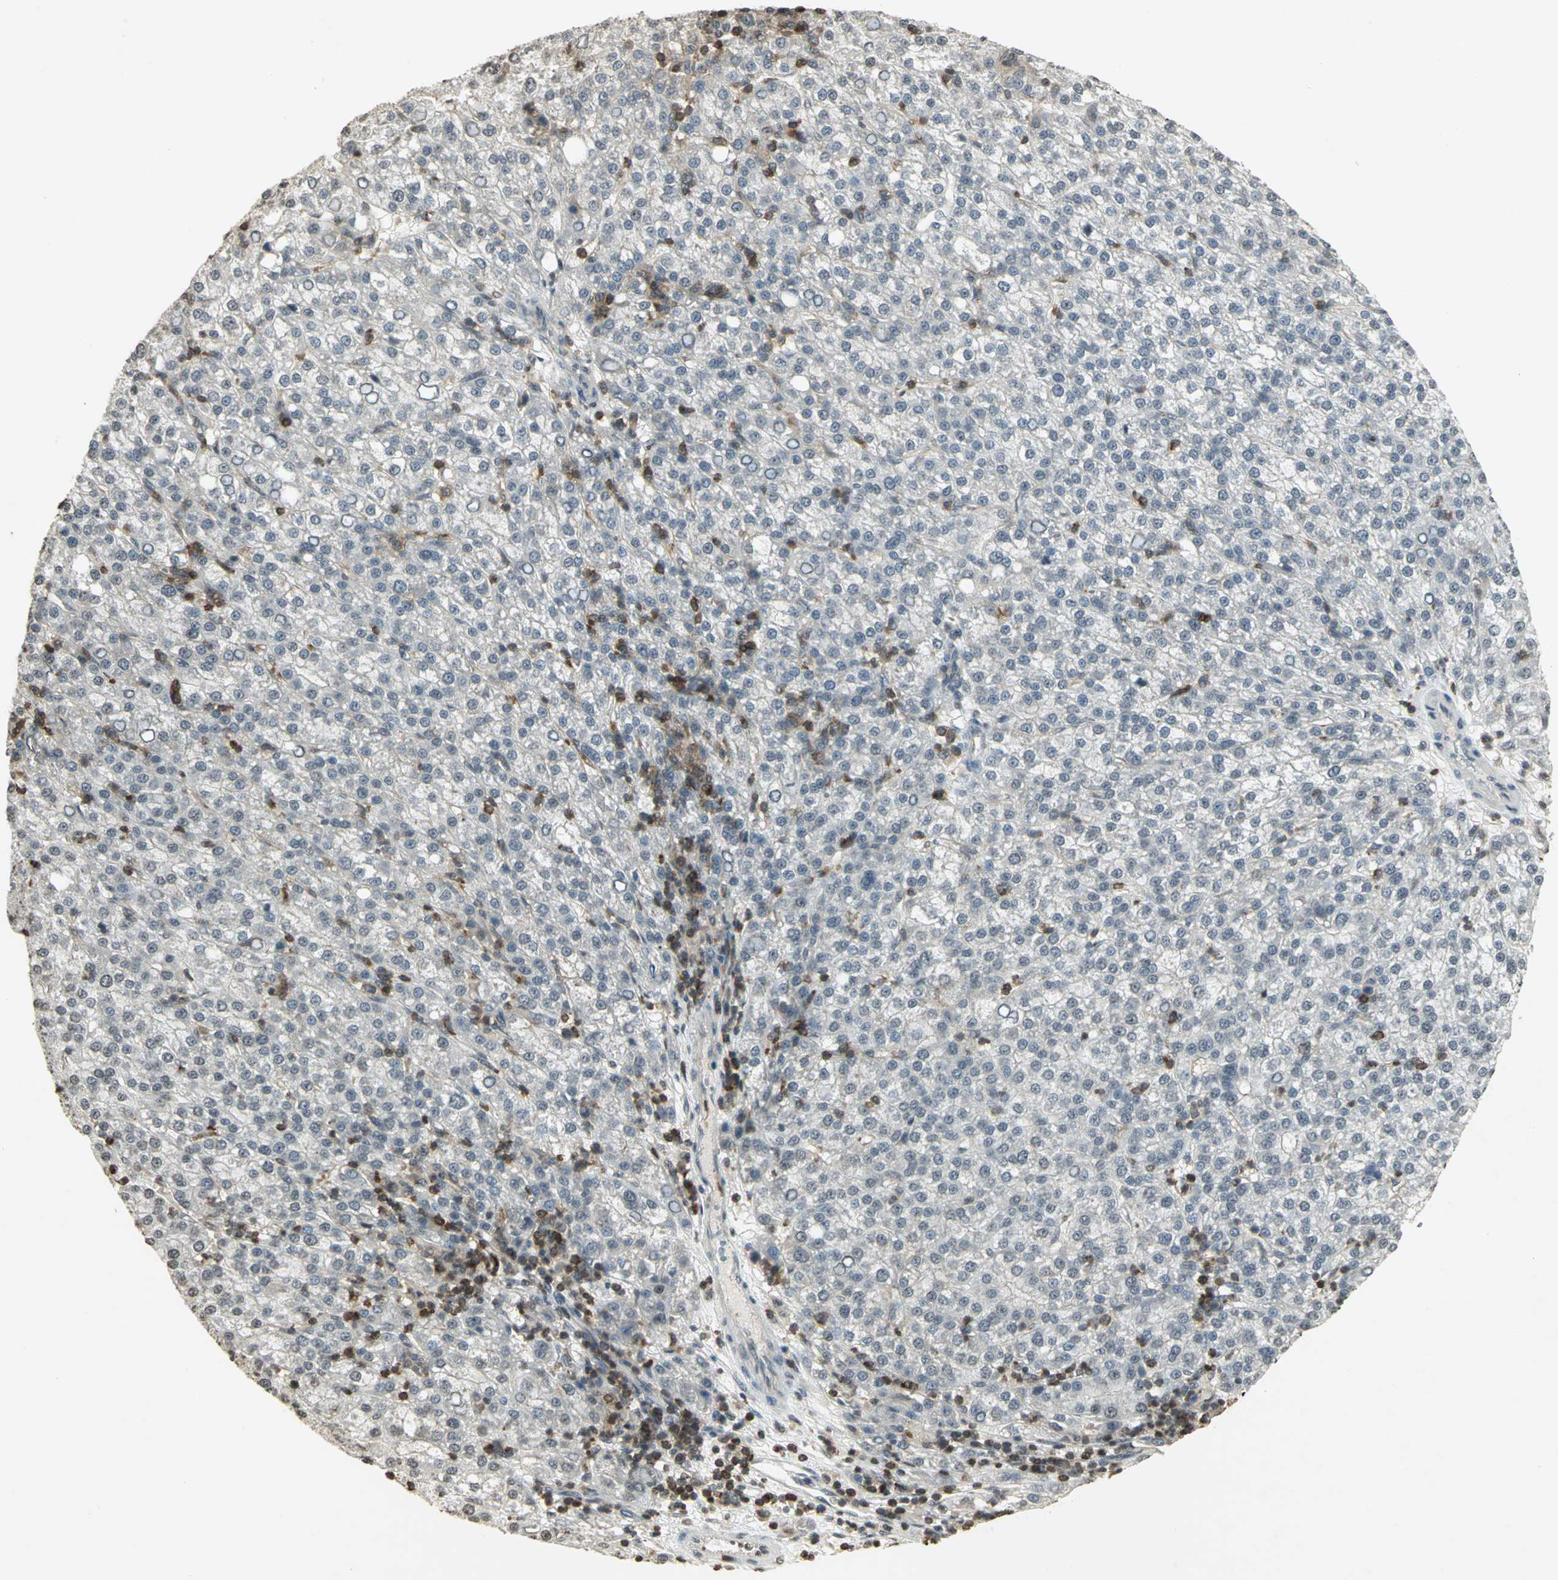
{"staining": {"intensity": "negative", "quantity": "none", "location": "none"}, "tissue": "liver cancer", "cell_type": "Tumor cells", "image_type": "cancer", "snomed": [{"axis": "morphology", "description": "Carcinoma, Hepatocellular, NOS"}, {"axis": "topography", "description": "Liver"}], "caption": "A photomicrograph of human liver hepatocellular carcinoma is negative for staining in tumor cells. (DAB (3,3'-diaminobenzidine) IHC, high magnification).", "gene": "IL16", "patient": {"sex": "female", "age": 58}}